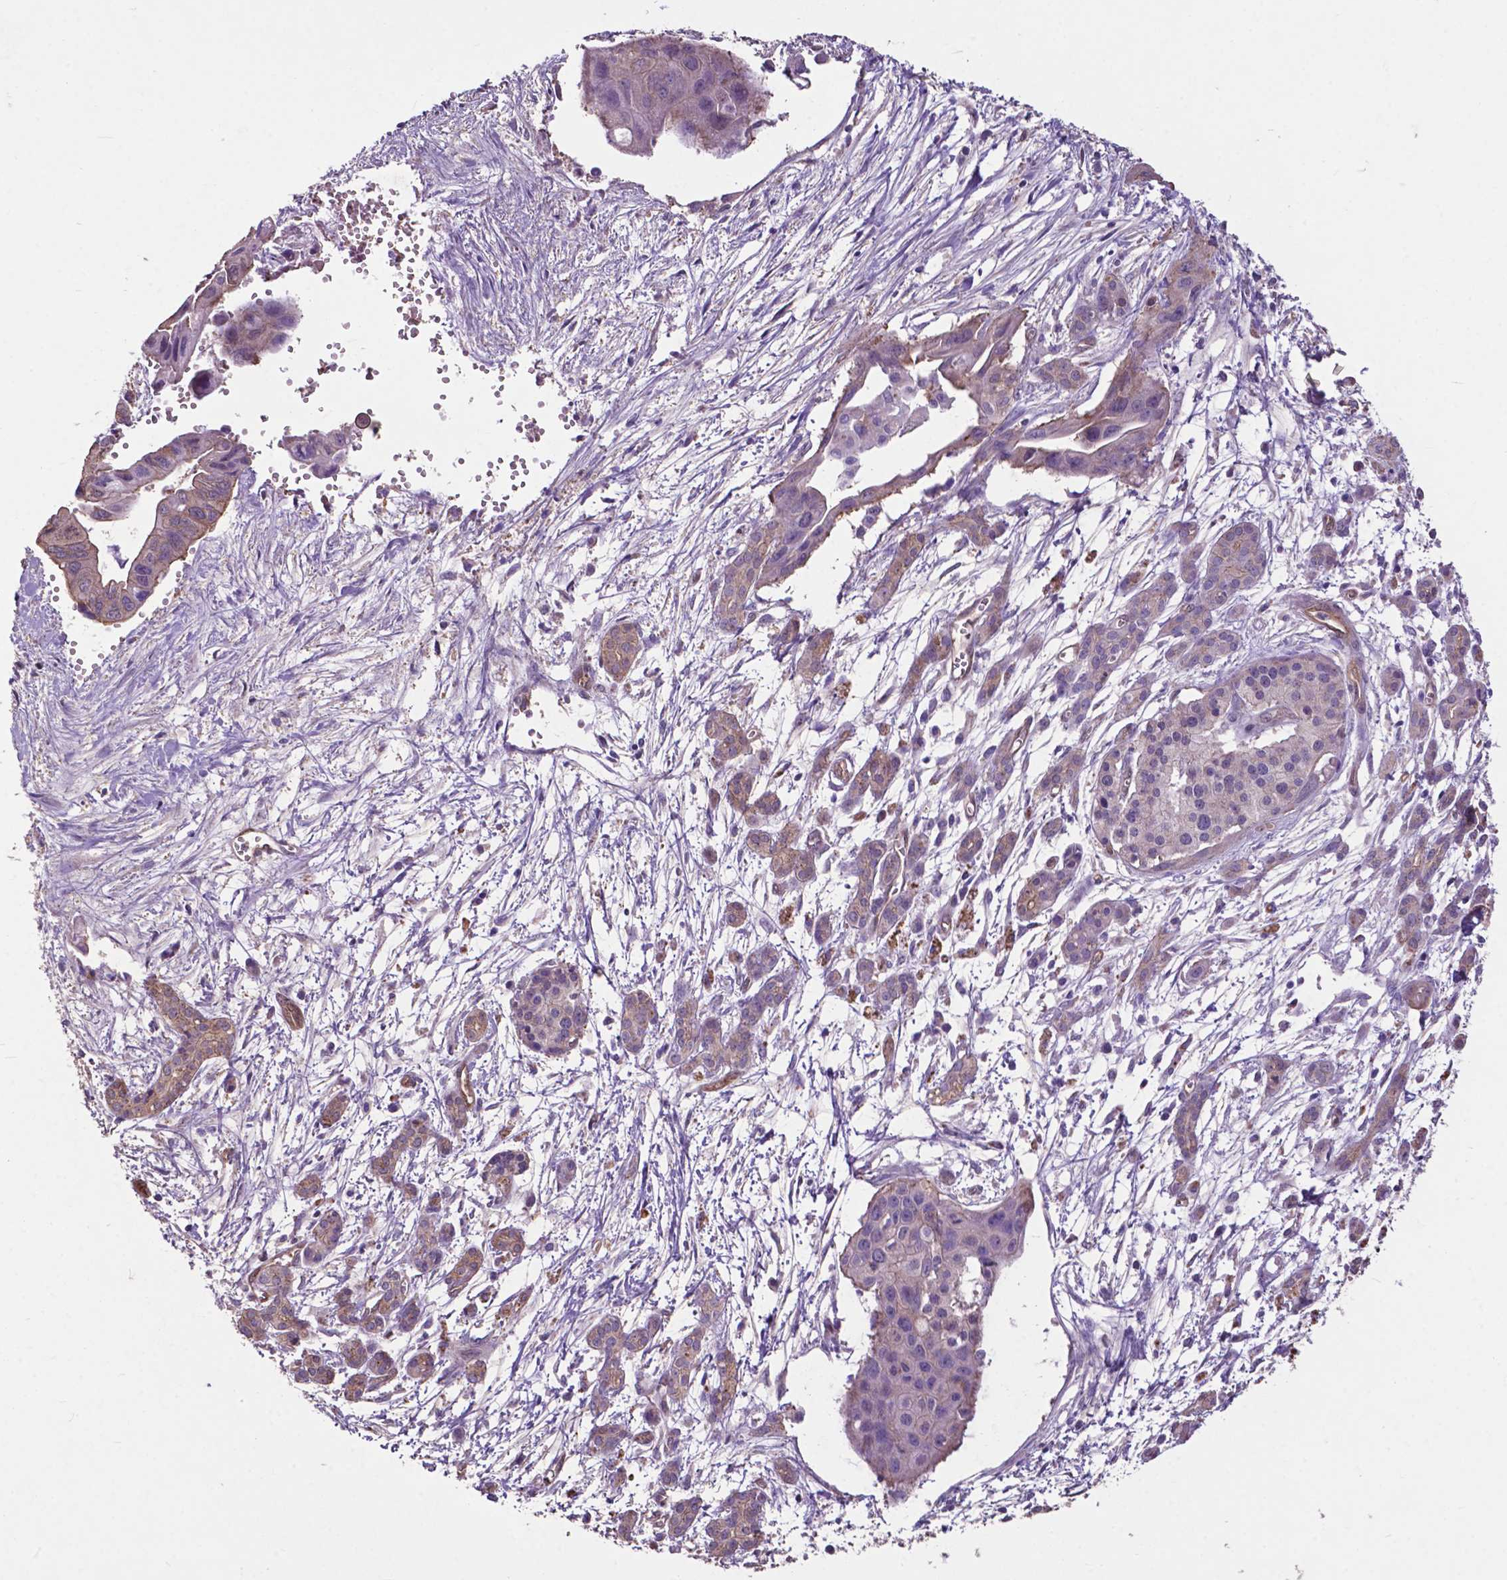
{"staining": {"intensity": "negative", "quantity": "none", "location": "none"}, "tissue": "pancreatic cancer", "cell_type": "Tumor cells", "image_type": "cancer", "snomed": [{"axis": "morphology", "description": "Adenocarcinoma, NOS"}, {"axis": "topography", "description": "Pancreas"}], "caption": "Pancreatic cancer (adenocarcinoma) was stained to show a protein in brown. There is no significant expression in tumor cells. (DAB (3,3'-diaminobenzidine) immunohistochemistry (IHC) with hematoxylin counter stain).", "gene": "PDLIM1", "patient": {"sex": "male", "age": 60}}